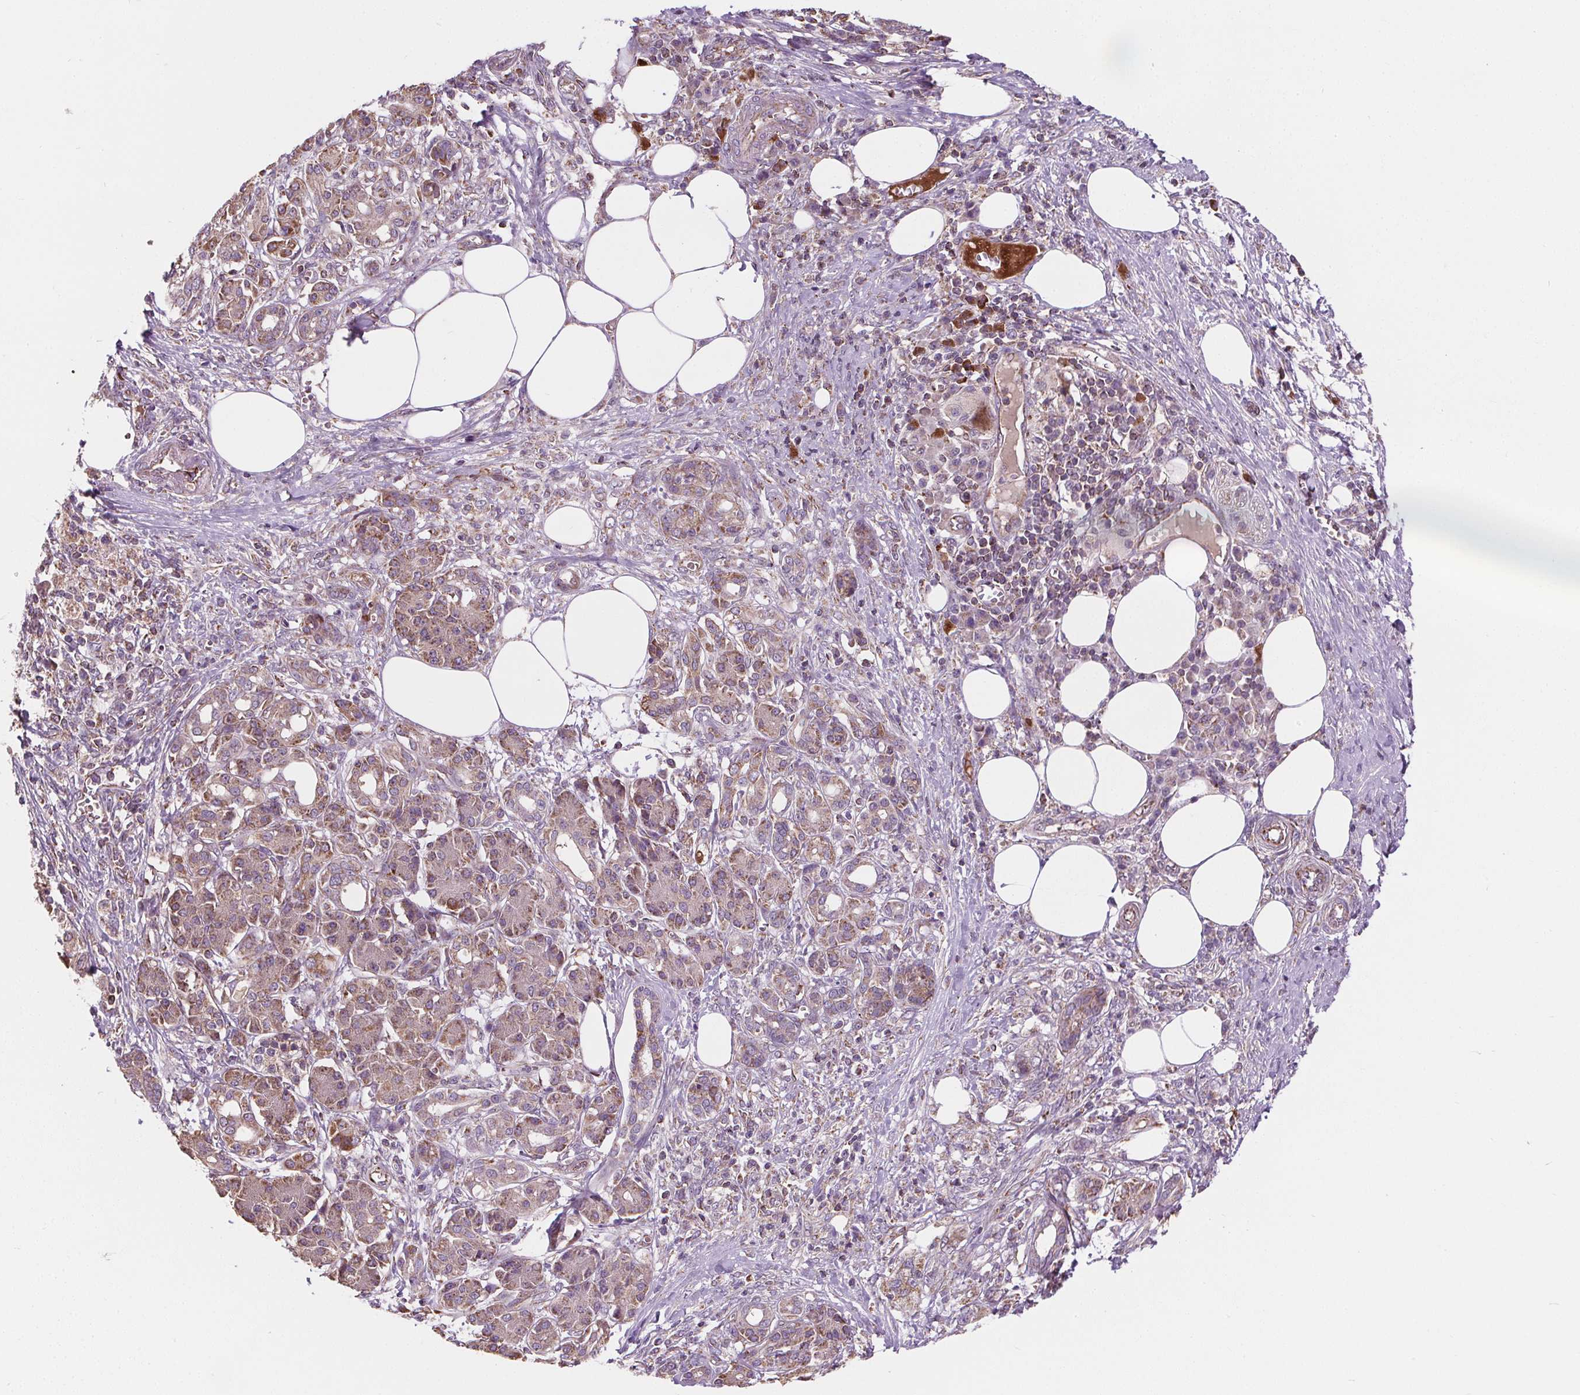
{"staining": {"intensity": "moderate", "quantity": "<25%", "location": "cytoplasmic/membranous"}, "tissue": "pancreatic cancer", "cell_type": "Tumor cells", "image_type": "cancer", "snomed": [{"axis": "morphology", "description": "Adenocarcinoma, NOS"}, {"axis": "topography", "description": "Pancreas"}], "caption": "A brown stain highlights moderate cytoplasmic/membranous staining of a protein in human pancreatic adenocarcinoma tumor cells. (Stains: DAB (3,3'-diaminobenzidine) in brown, nuclei in blue, Microscopy: brightfield microscopy at high magnification).", "gene": "GOLT1B", "patient": {"sex": "female", "age": 73}}